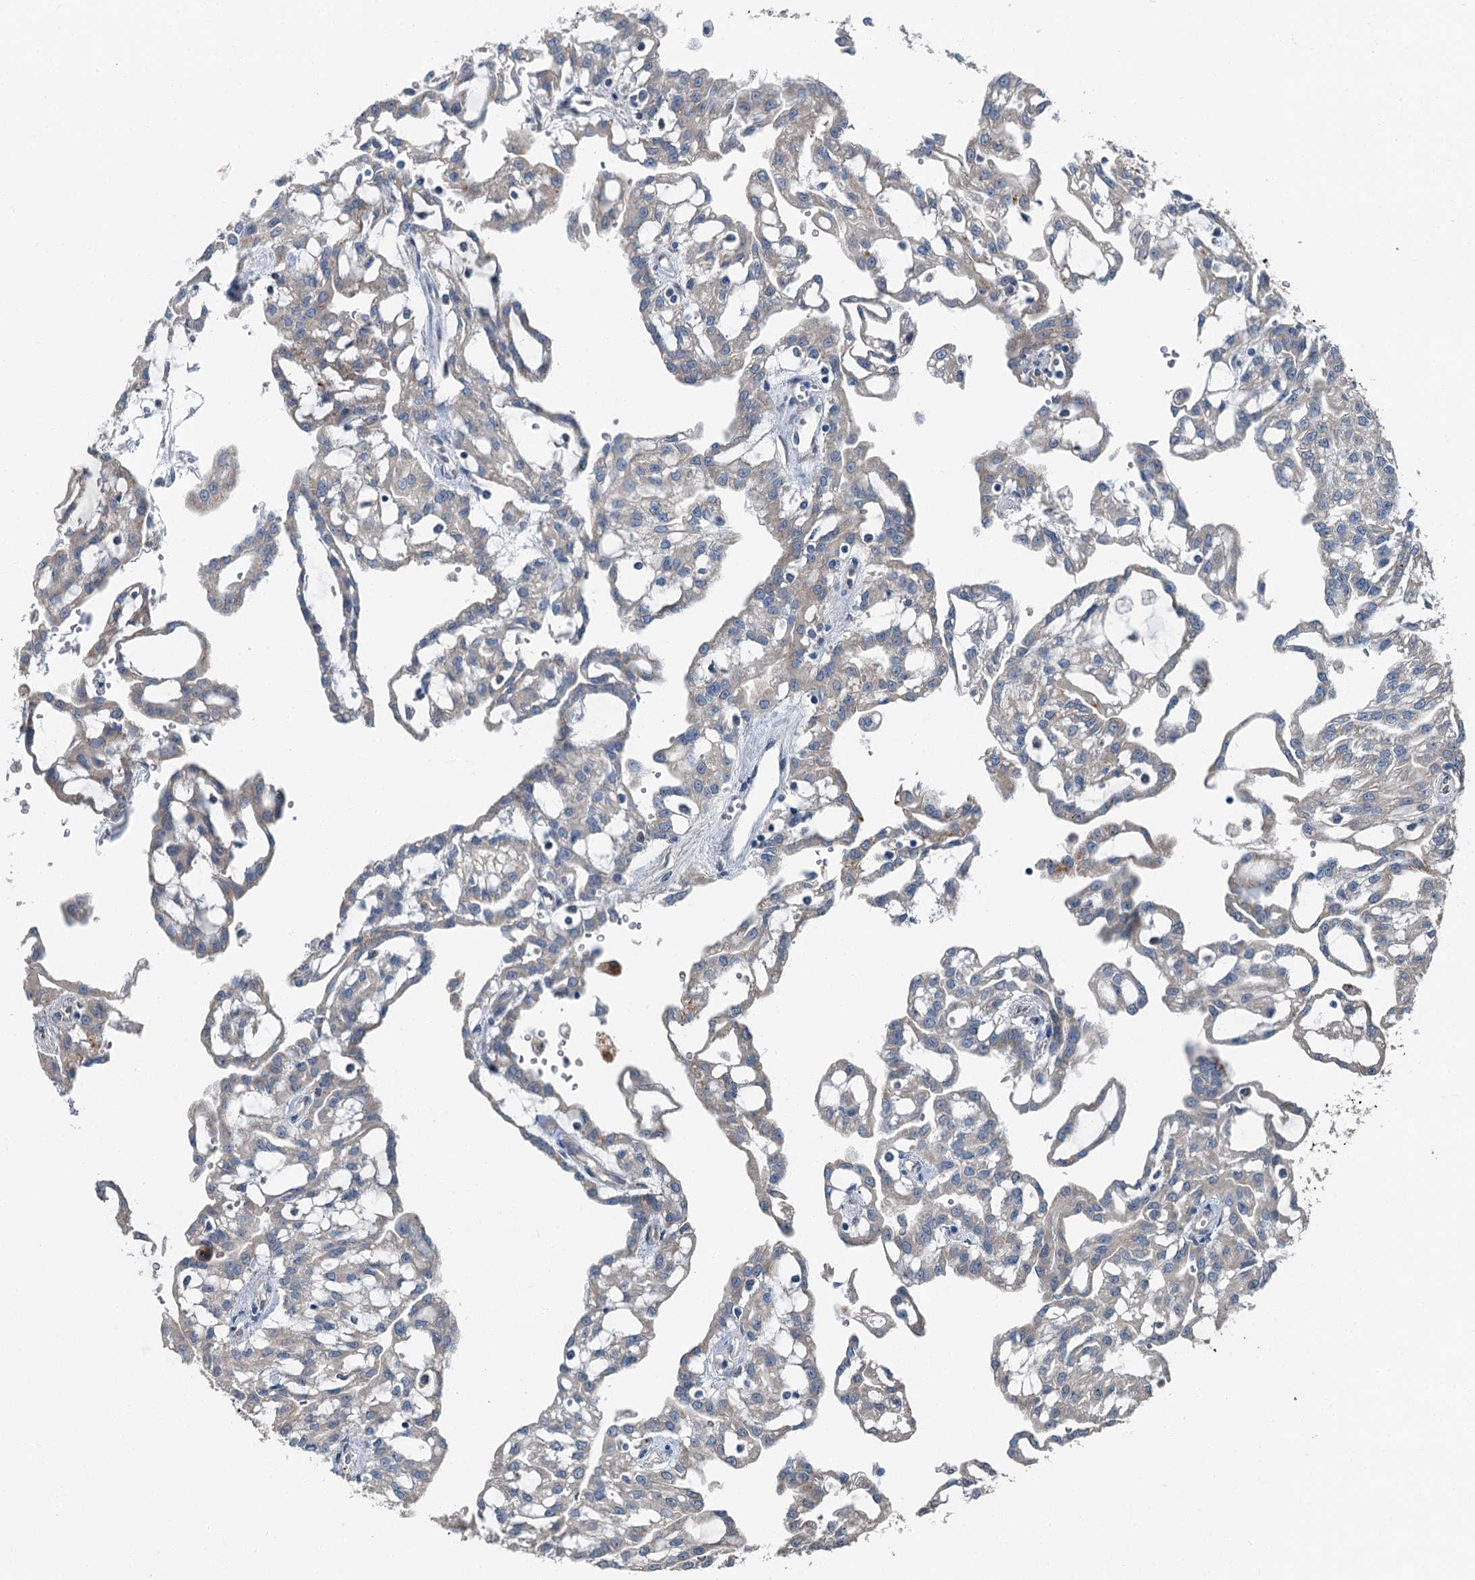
{"staining": {"intensity": "negative", "quantity": "none", "location": "none"}, "tissue": "renal cancer", "cell_type": "Tumor cells", "image_type": "cancer", "snomed": [{"axis": "morphology", "description": "Adenocarcinoma, NOS"}, {"axis": "topography", "description": "Kidney"}], "caption": "Renal cancer (adenocarcinoma) stained for a protein using immunohistochemistry (IHC) exhibits no expression tumor cells.", "gene": "C6orf120", "patient": {"sex": "male", "age": 63}}